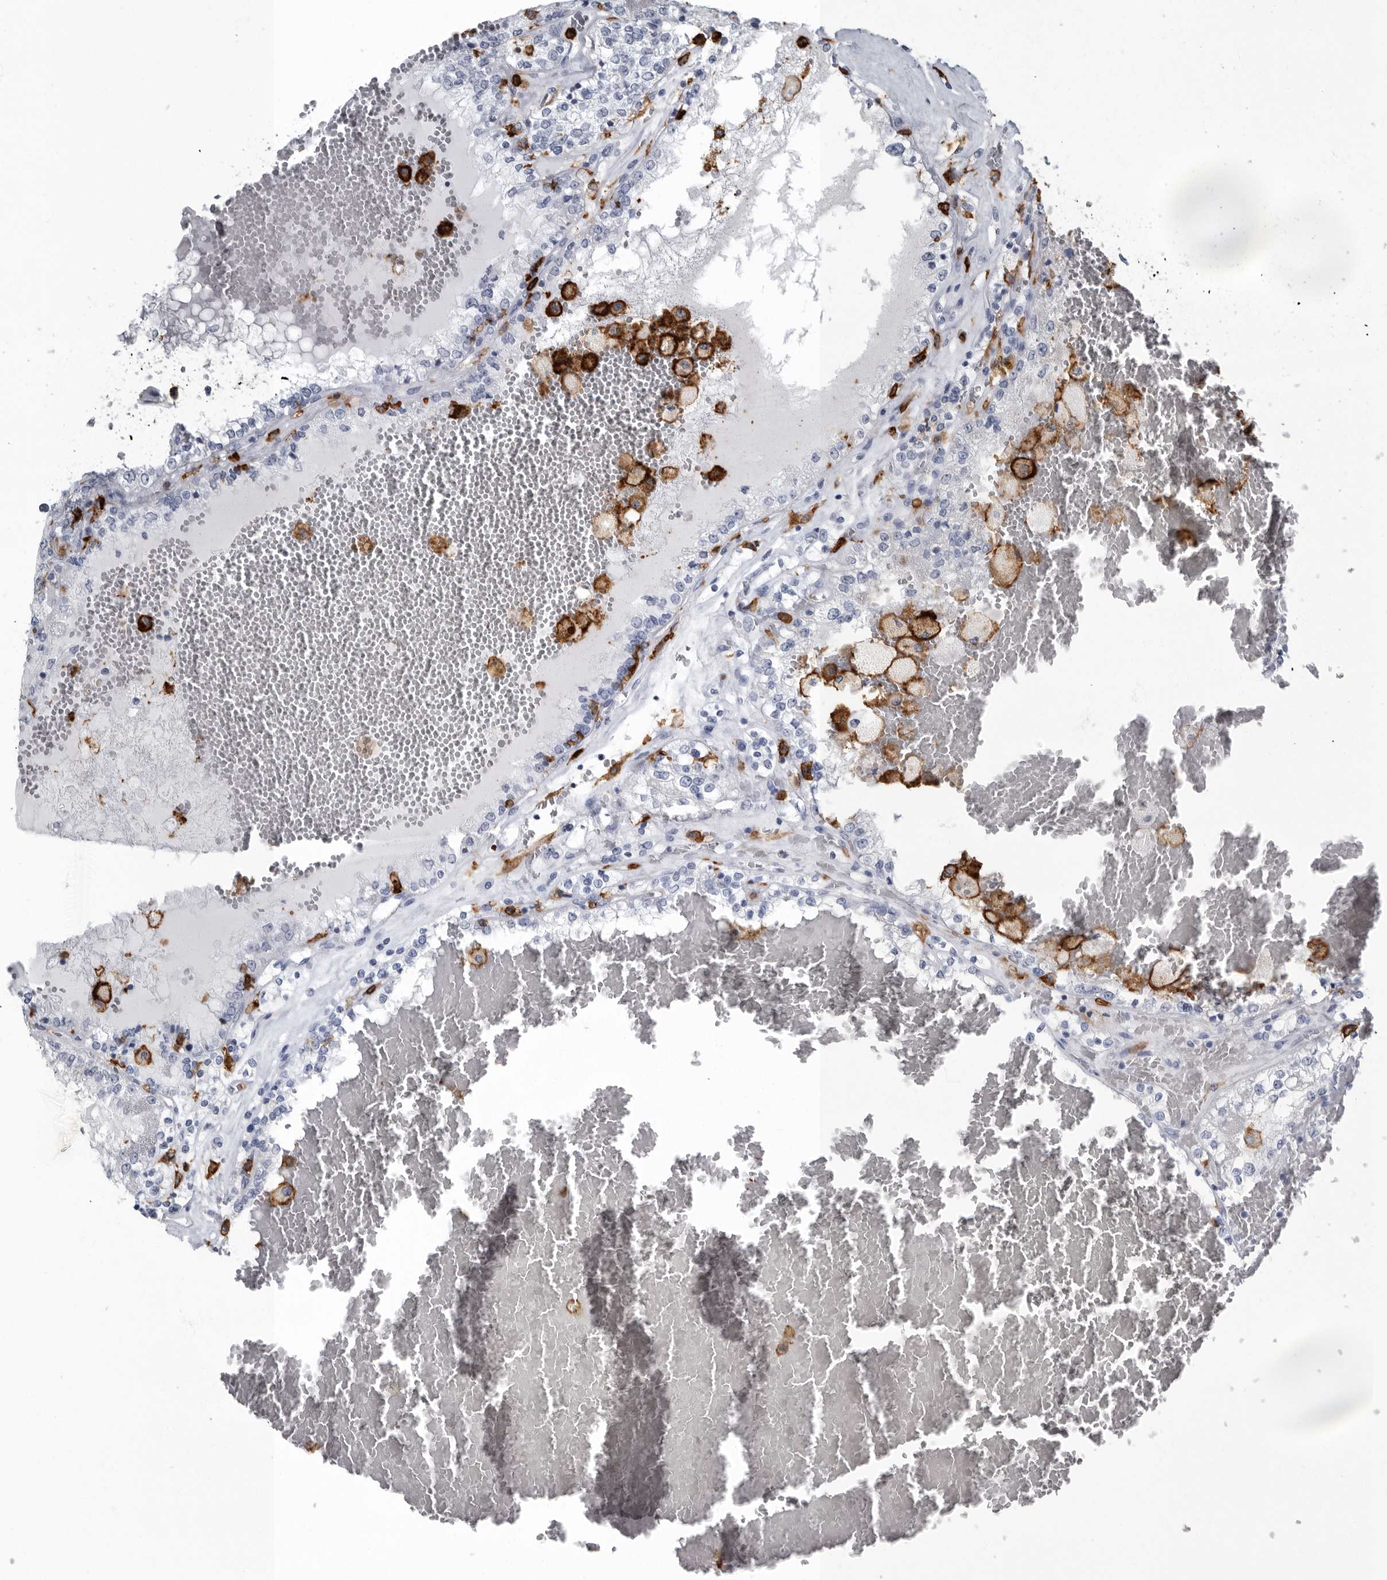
{"staining": {"intensity": "negative", "quantity": "none", "location": "none"}, "tissue": "renal cancer", "cell_type": "Tumor cells", "image_type": "cancer", "snomed": [{"axis": "morphology", "description": "Adenocarcinoma, NOS"}, {"axis": "topography", "description": "Kidney"}], "caption": "Renal cancer was stained to show a protein in brown. There is no significant staining in tumor cells.", "gene": "FCER1G", "patient": {"sex": "female", "age": 56}}